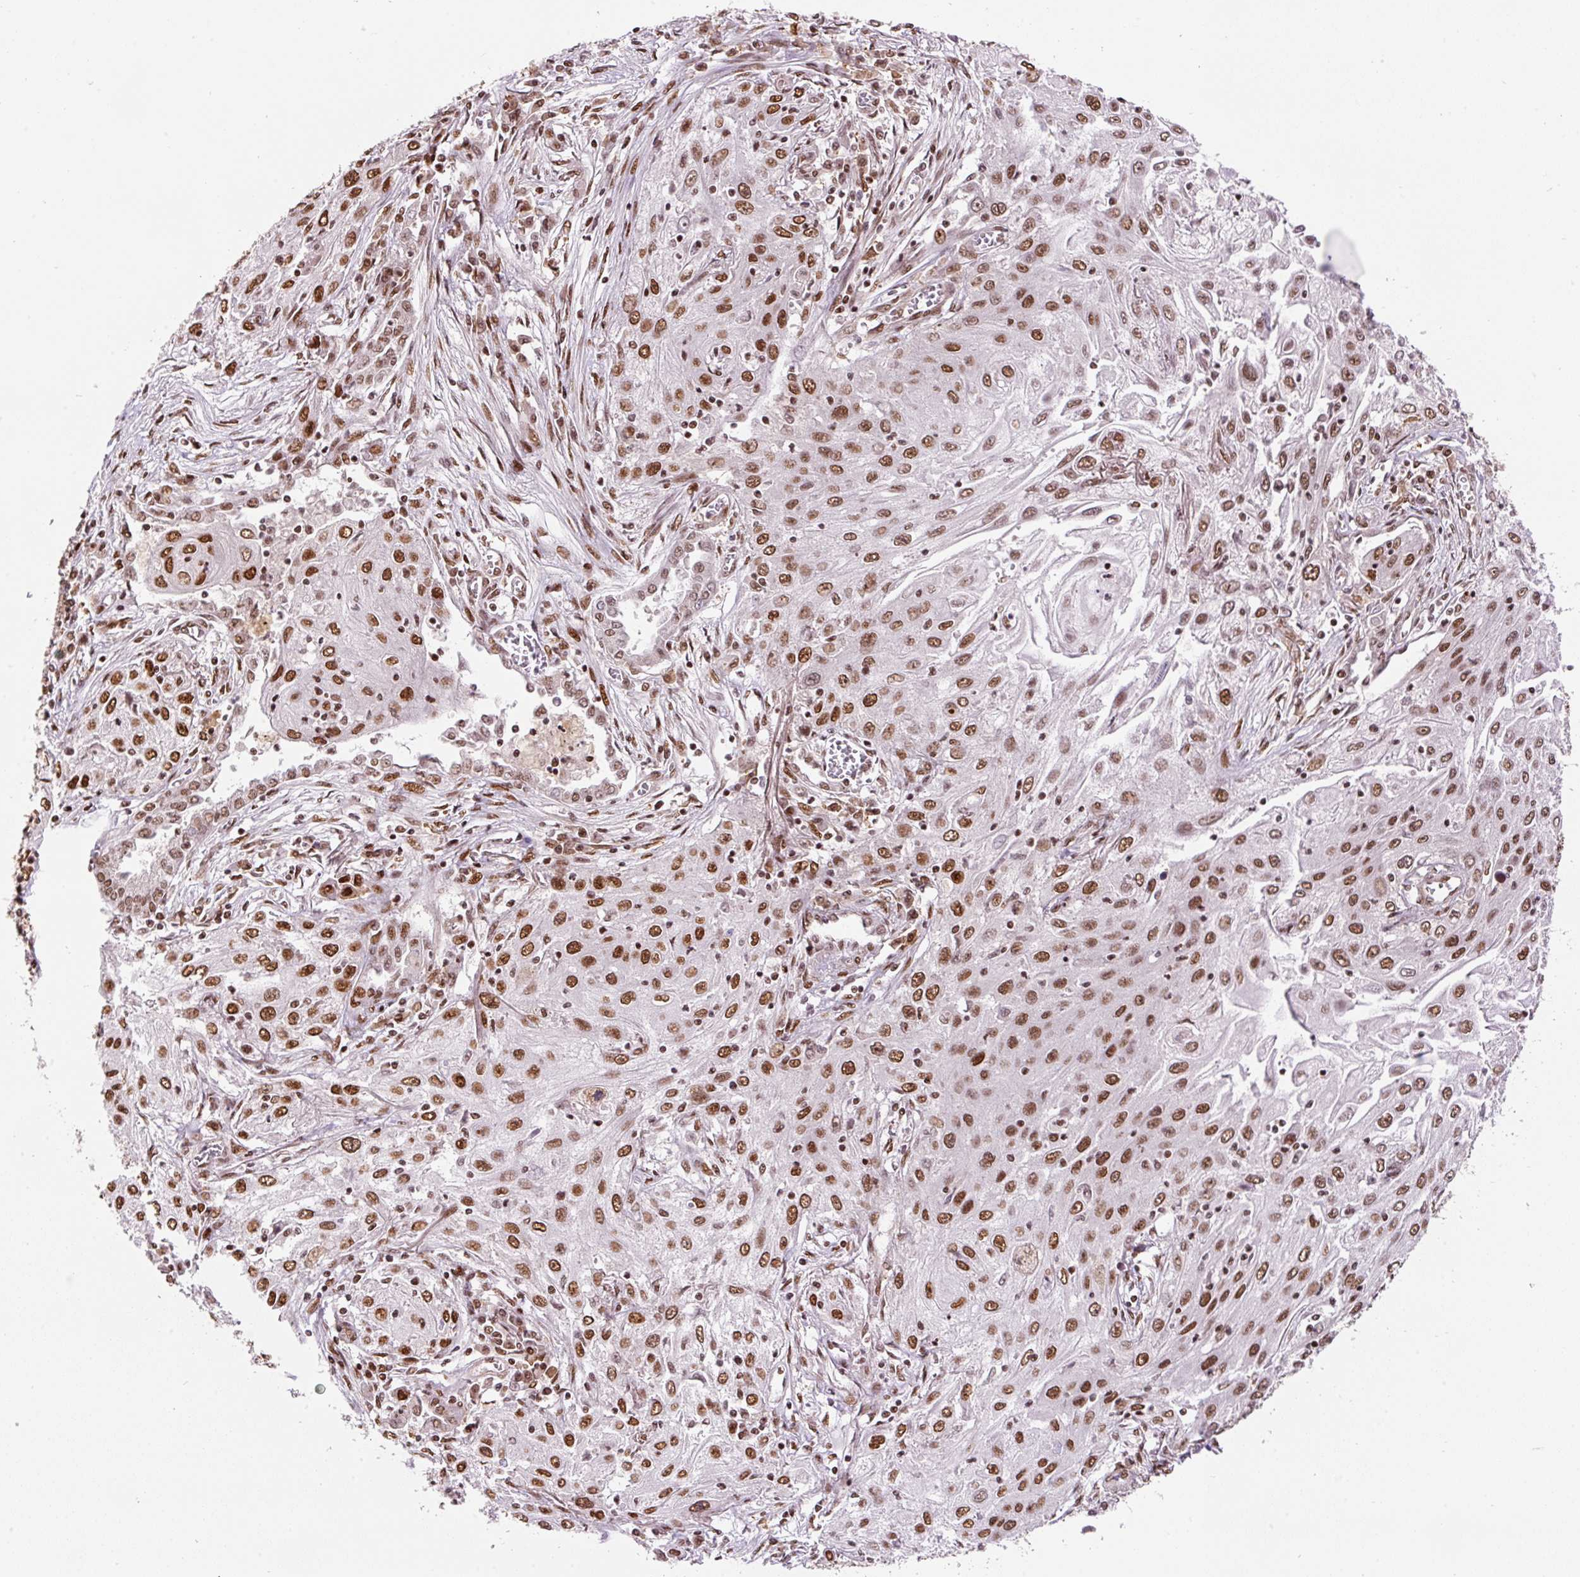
{"staining": {"intensity": "strong", "quantity": ">75%", "location": "nuclear"}, "tissue": "lung cancer", "cell_type": "Tumor cells", "image_type": "cancer", "snomed": [{"axis": "morphology", "description": "Squamous cell carcinoma, NOS"}, {"axis": "topography", "description": "Lung"}], "caption": "A photomicrograph of human lung squamous cell carcinoma stained for a protein shows strong nuclear brown staining in tumor cells.", "gene": "HNRNPC", "patient": {"sex": "female", "age": 69}}